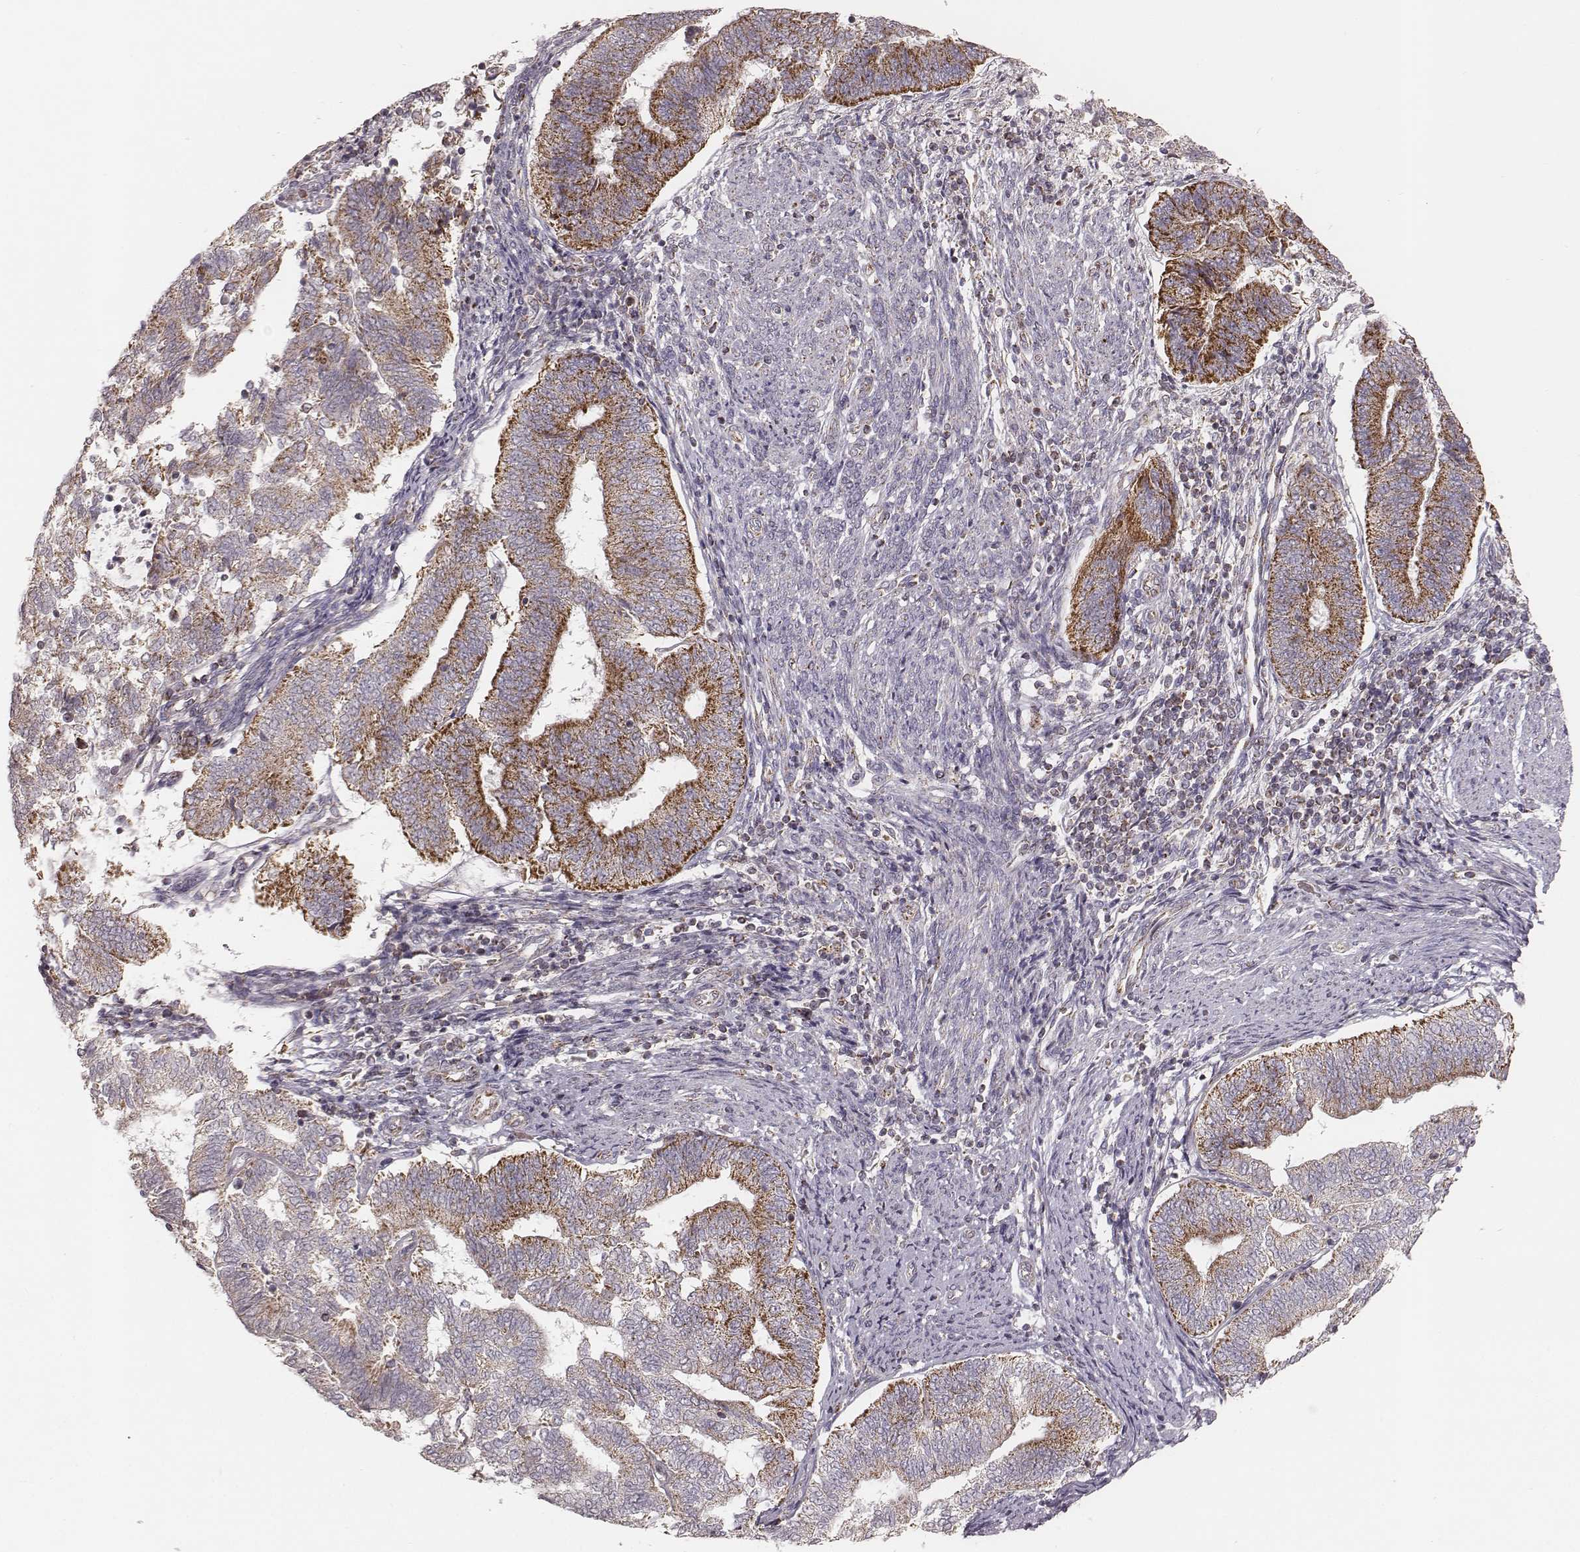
{"staining": {"intensity": "strong", "quantity": "25%-75%", "location": "cytoplasmic/membranous"}, "tissue": "endometrial cancer", "cell_type": "Tumor cells", "image_type": "cancer", "snomed": [{"axis": "morphology", "description": "Adenocarcinoma, NOS"}, {"axis": "topography", "description": "Endometrium"}], "caption": "Tumor cells display high levels of strong cytoplasmic/membranous staining in approximately 25%-75% of cells in human endometrial cancer.", "gene": "TUFM", "patient": {"sex": "female", "age": 65}}